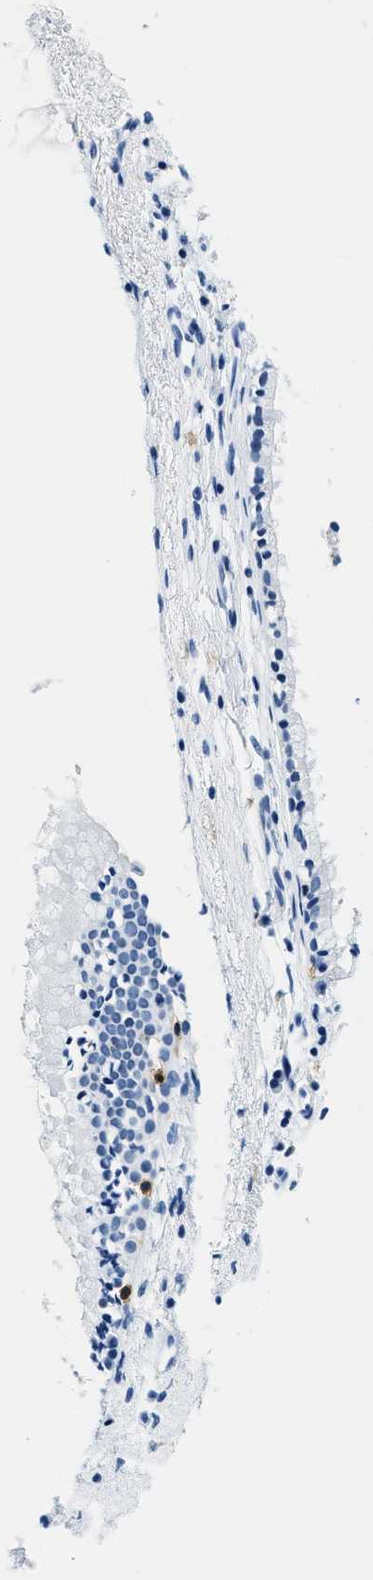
{"staining": {"intensity": "negative", "quantity": "none", "location": "none"}, "tissue": "nasopharynx", "cell_type": "Respiratory epithelial cells", "image_type": "normal", "snomed": [{"axis": "morphology", "description": "Normal tissue, NOS"}, {"axis": "topography", "description": "Nasopharynx"}], "caption": "This photomicrograph is of benign nasopharynx stained with immunohistochemistry (IHC) to label a protein in brown with the nuclei are counter-stained blue. There is no staining in respiratory epithelial cells. (DAB (3,3'-diaminobenzidine) immunohistochemistry (IHC) with hematoxylin counter stain).", "gene": "CAPG", "patient": {"sex": "male", "age": 21}}